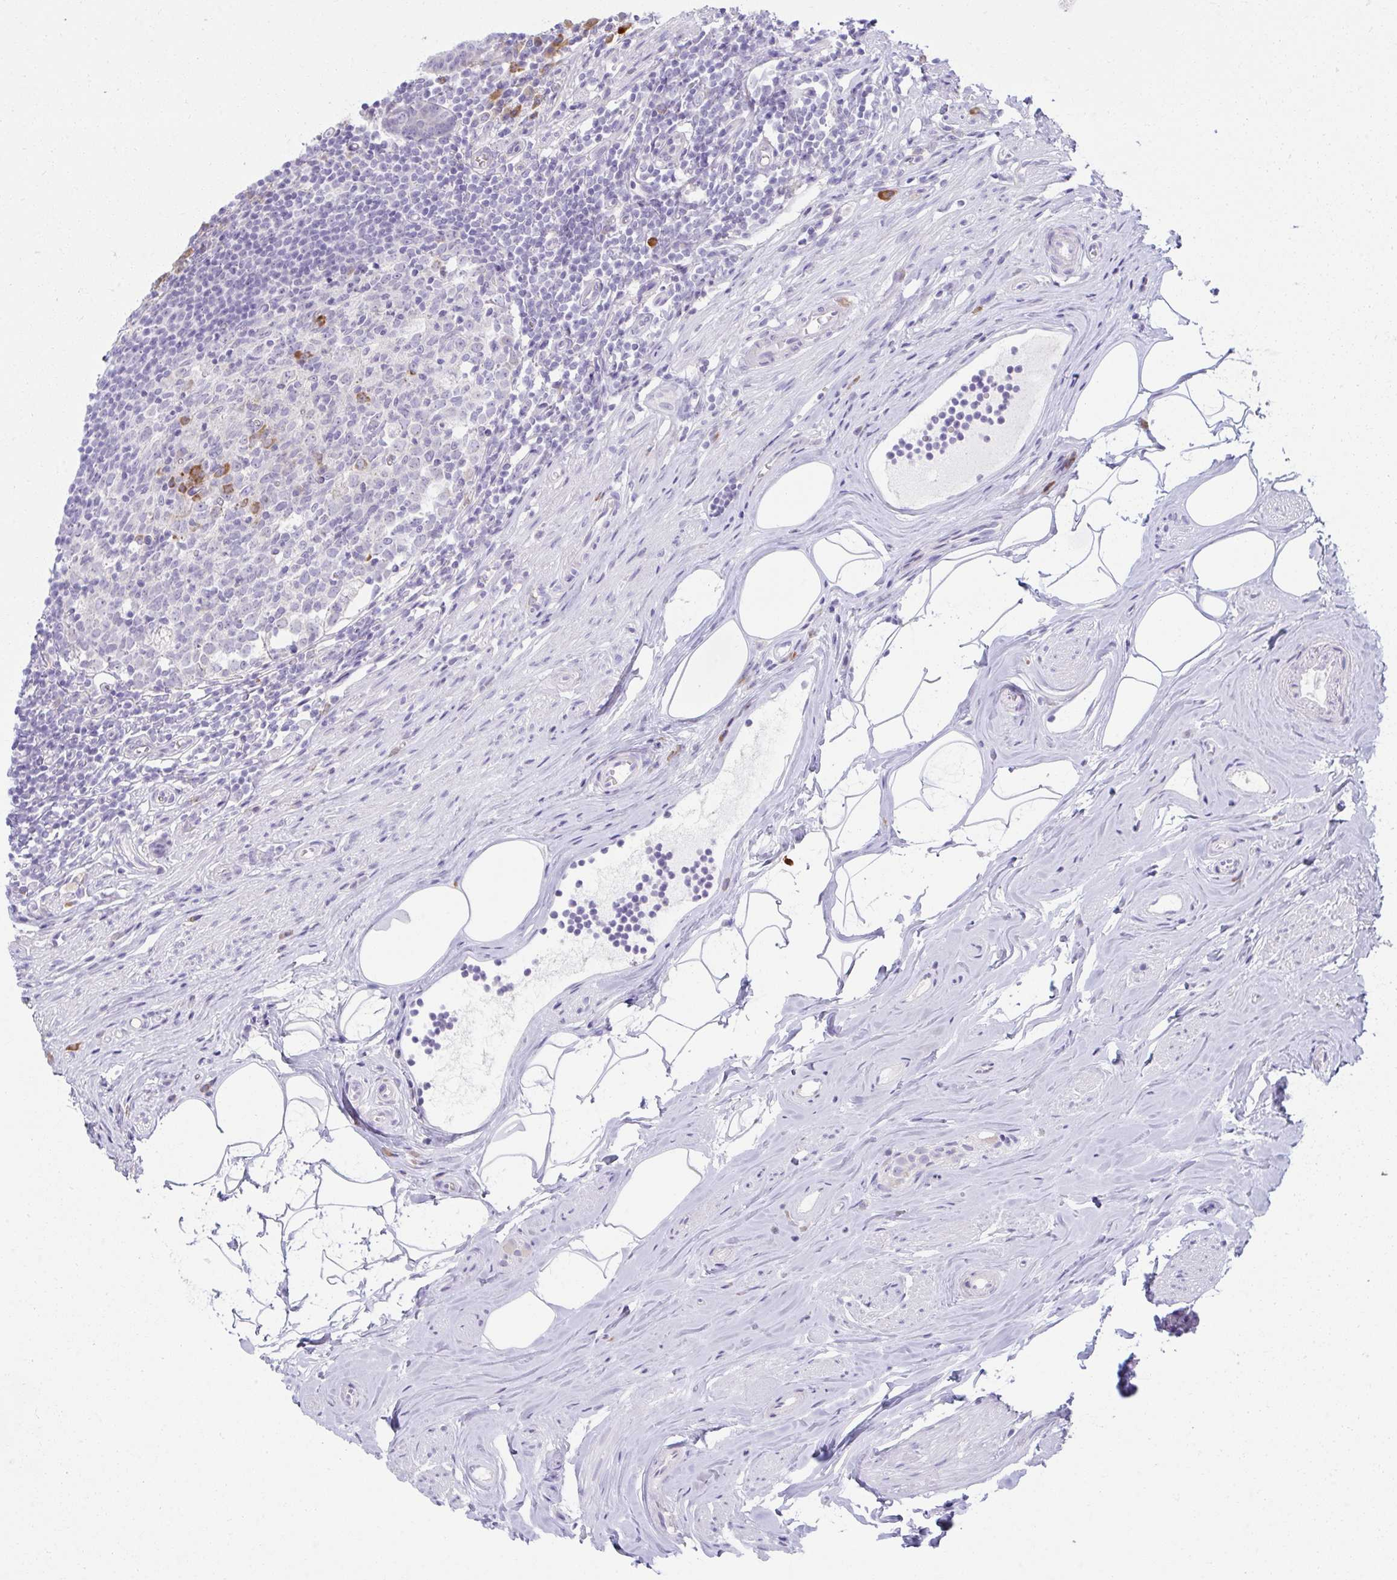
{"staining": {"intensity": "moderate", "quantity": "<25%", "location": "cytoplasmic/membranous"}, "tissue": "appendix", "cell_type": "Glandular cells", "image_type": "normal", "snomed": [{"axis": "morphology", "description": "Normal tissue, NOS"}, {"axis": "topography", "description": "Appendix"}], "caption": "The histopathology image demonstrates immunohistochemical staining of unremarkable appendix. There is moderate cytoplasmic/membranous expression is present in approximately <25% of glandular cells.", "gene": "FASLG", "patient": {"sex": "female", "age": 56}}